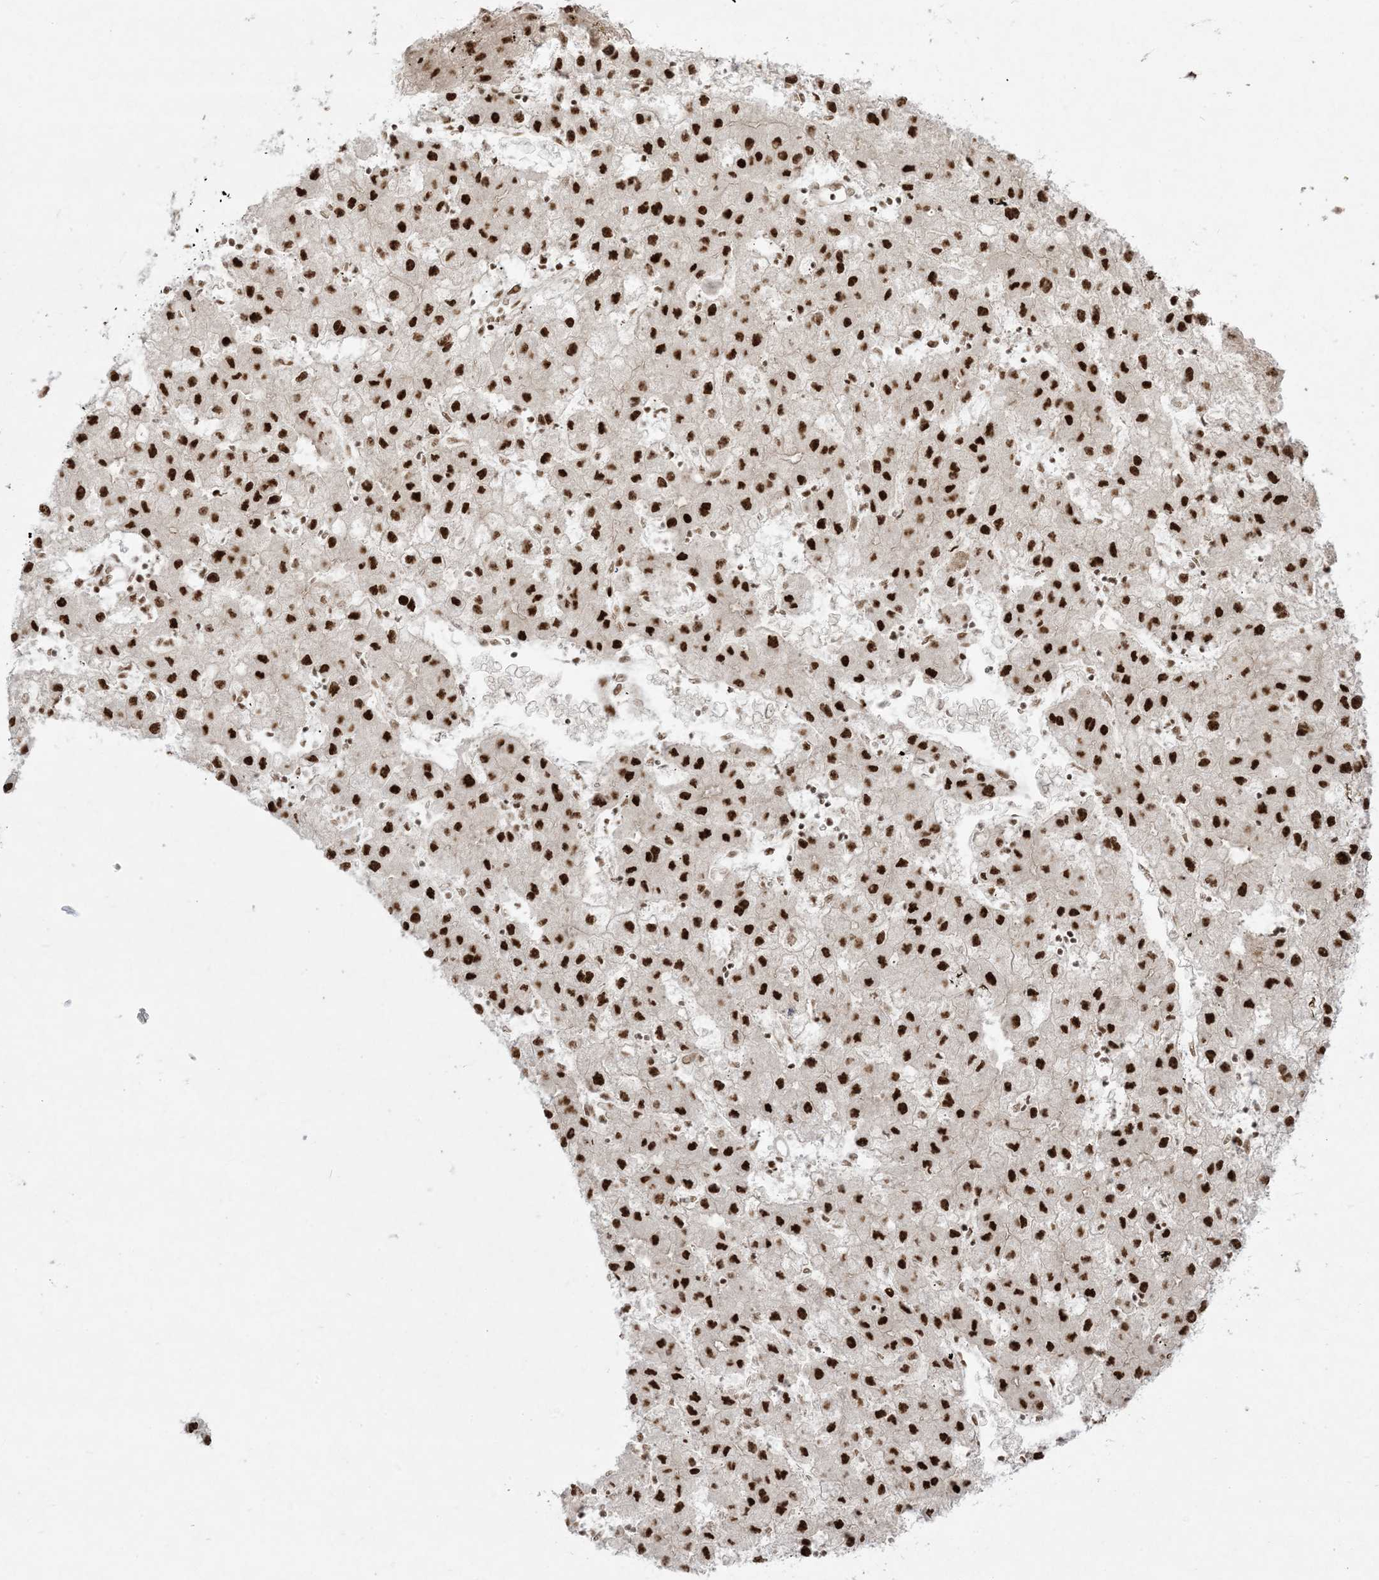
{"staining": {"intensity": "strong", "quantity": ">75%", "location": "nuclear"}, "tissue": "liver cancer", "cell_type": "Tumor cells", "image_type": "cancer", "snomed": [{"axis": "morphology", "description": "Carcinoma, Hepatocellular, NOS"}, {"axis": "topography", "description": "Liver"}], "caption": "An immunohistochemistry histopathology image of tumor tissue is shown. Protein staining in brown labels strong nuclear positivity in liver cancer within tumor cells.", "gene": "RBM10", "patient": {"sex": "male", "age": 72}}